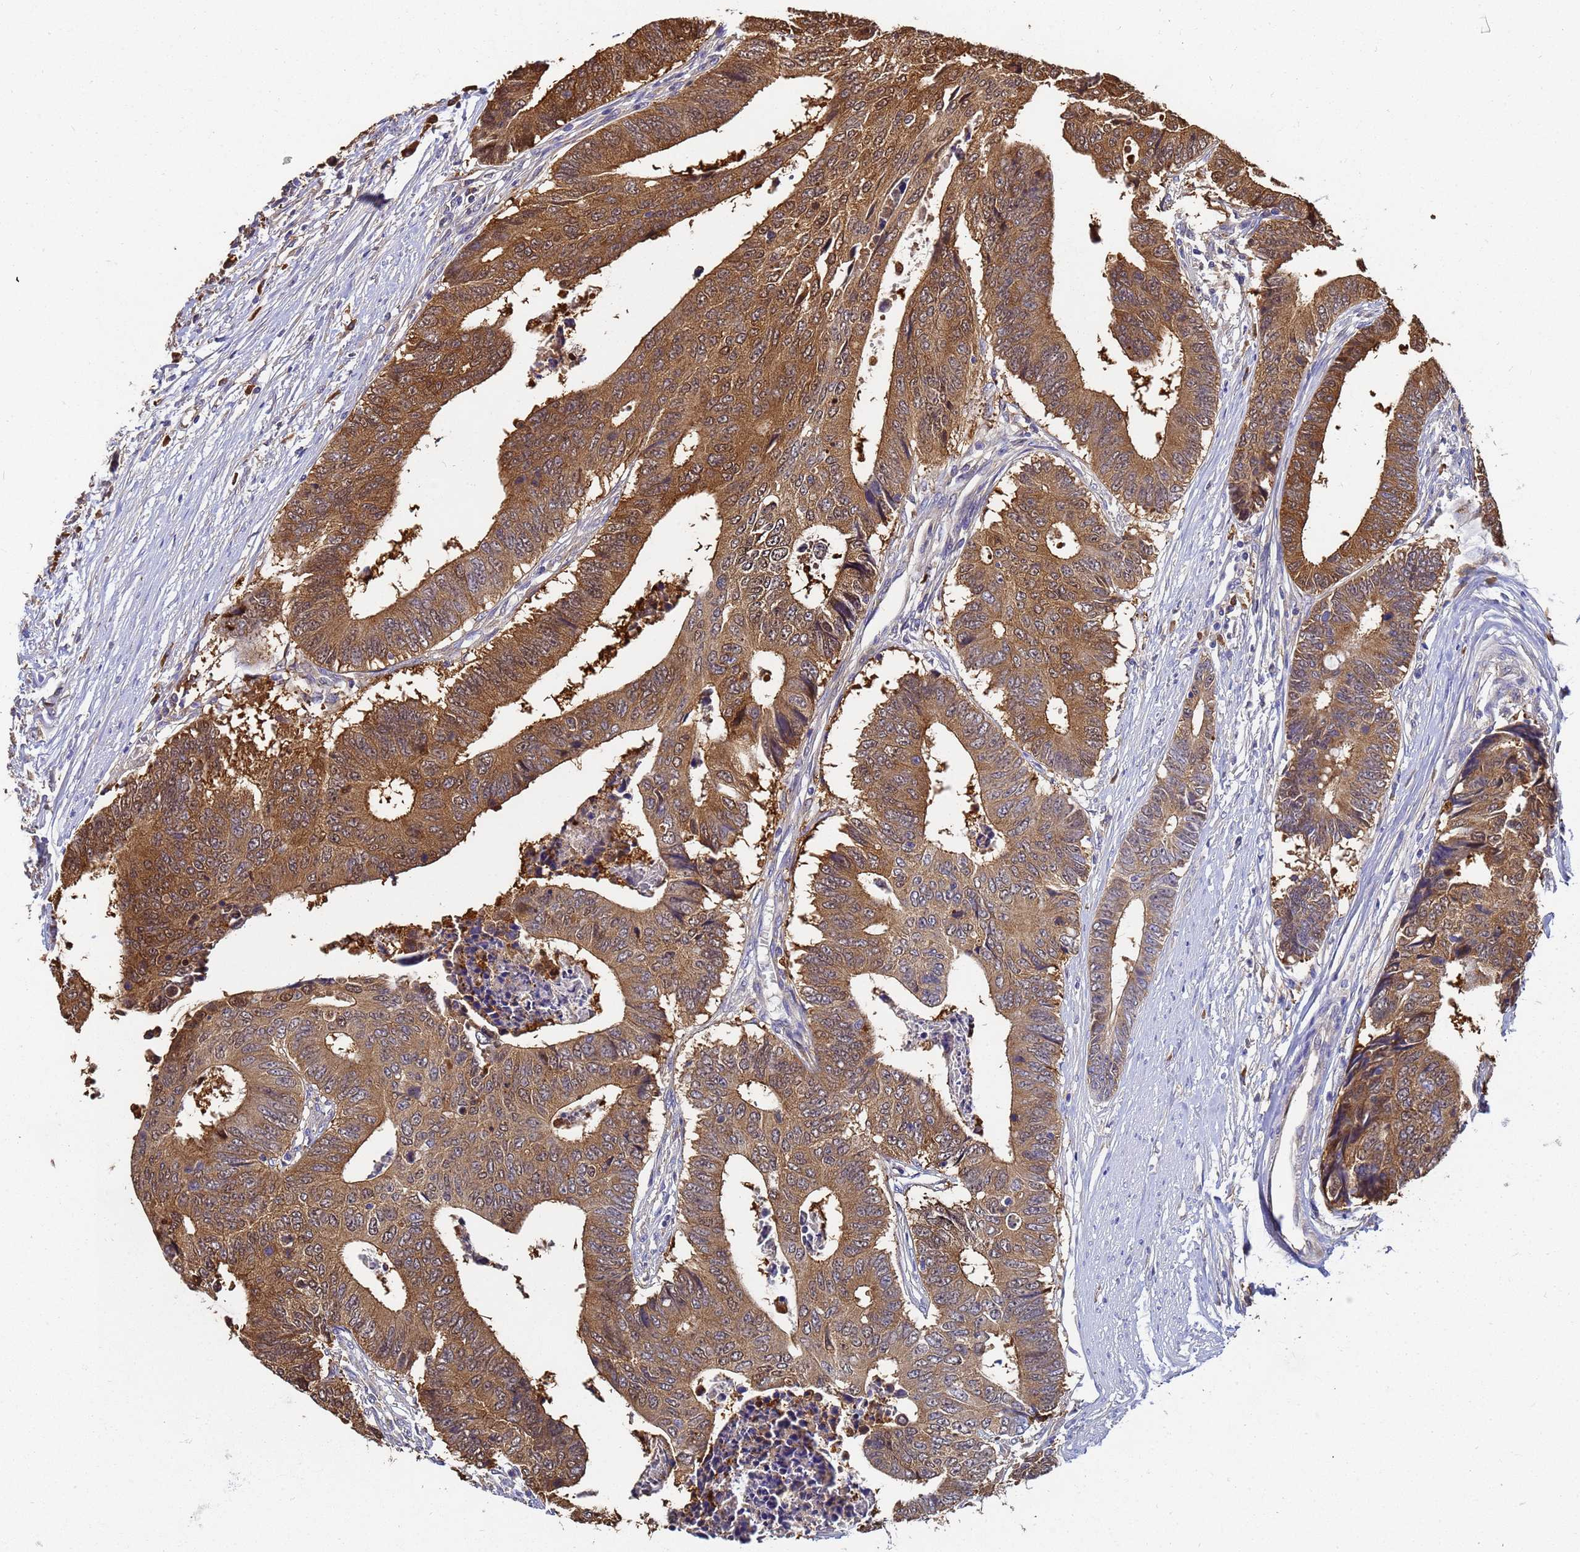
{"staining": {"intensity": "moderate", "quantity": ">75%", "location": "cytoplasmic/membranous"}, "tissue": "colorectal cancer", "cell_type": "Tumor cells", "image_type": "cancer", "snomed": [{"axis": "morphology", "description": "Adenocarcinoma, NOS"}, {"axis": "topography", "description": "Rectum"}], "caption": "IHC (DAB (3,3'-diaminobenzidine)) staining of human colorectal cancer (adenocarcinoma) exhibits moderate cytoplasmic/membranous protein positivity in approximately >75% of tumor cells.", "gene": "NME1-NME2", "patient": {"sex": "male", "age": 84}}